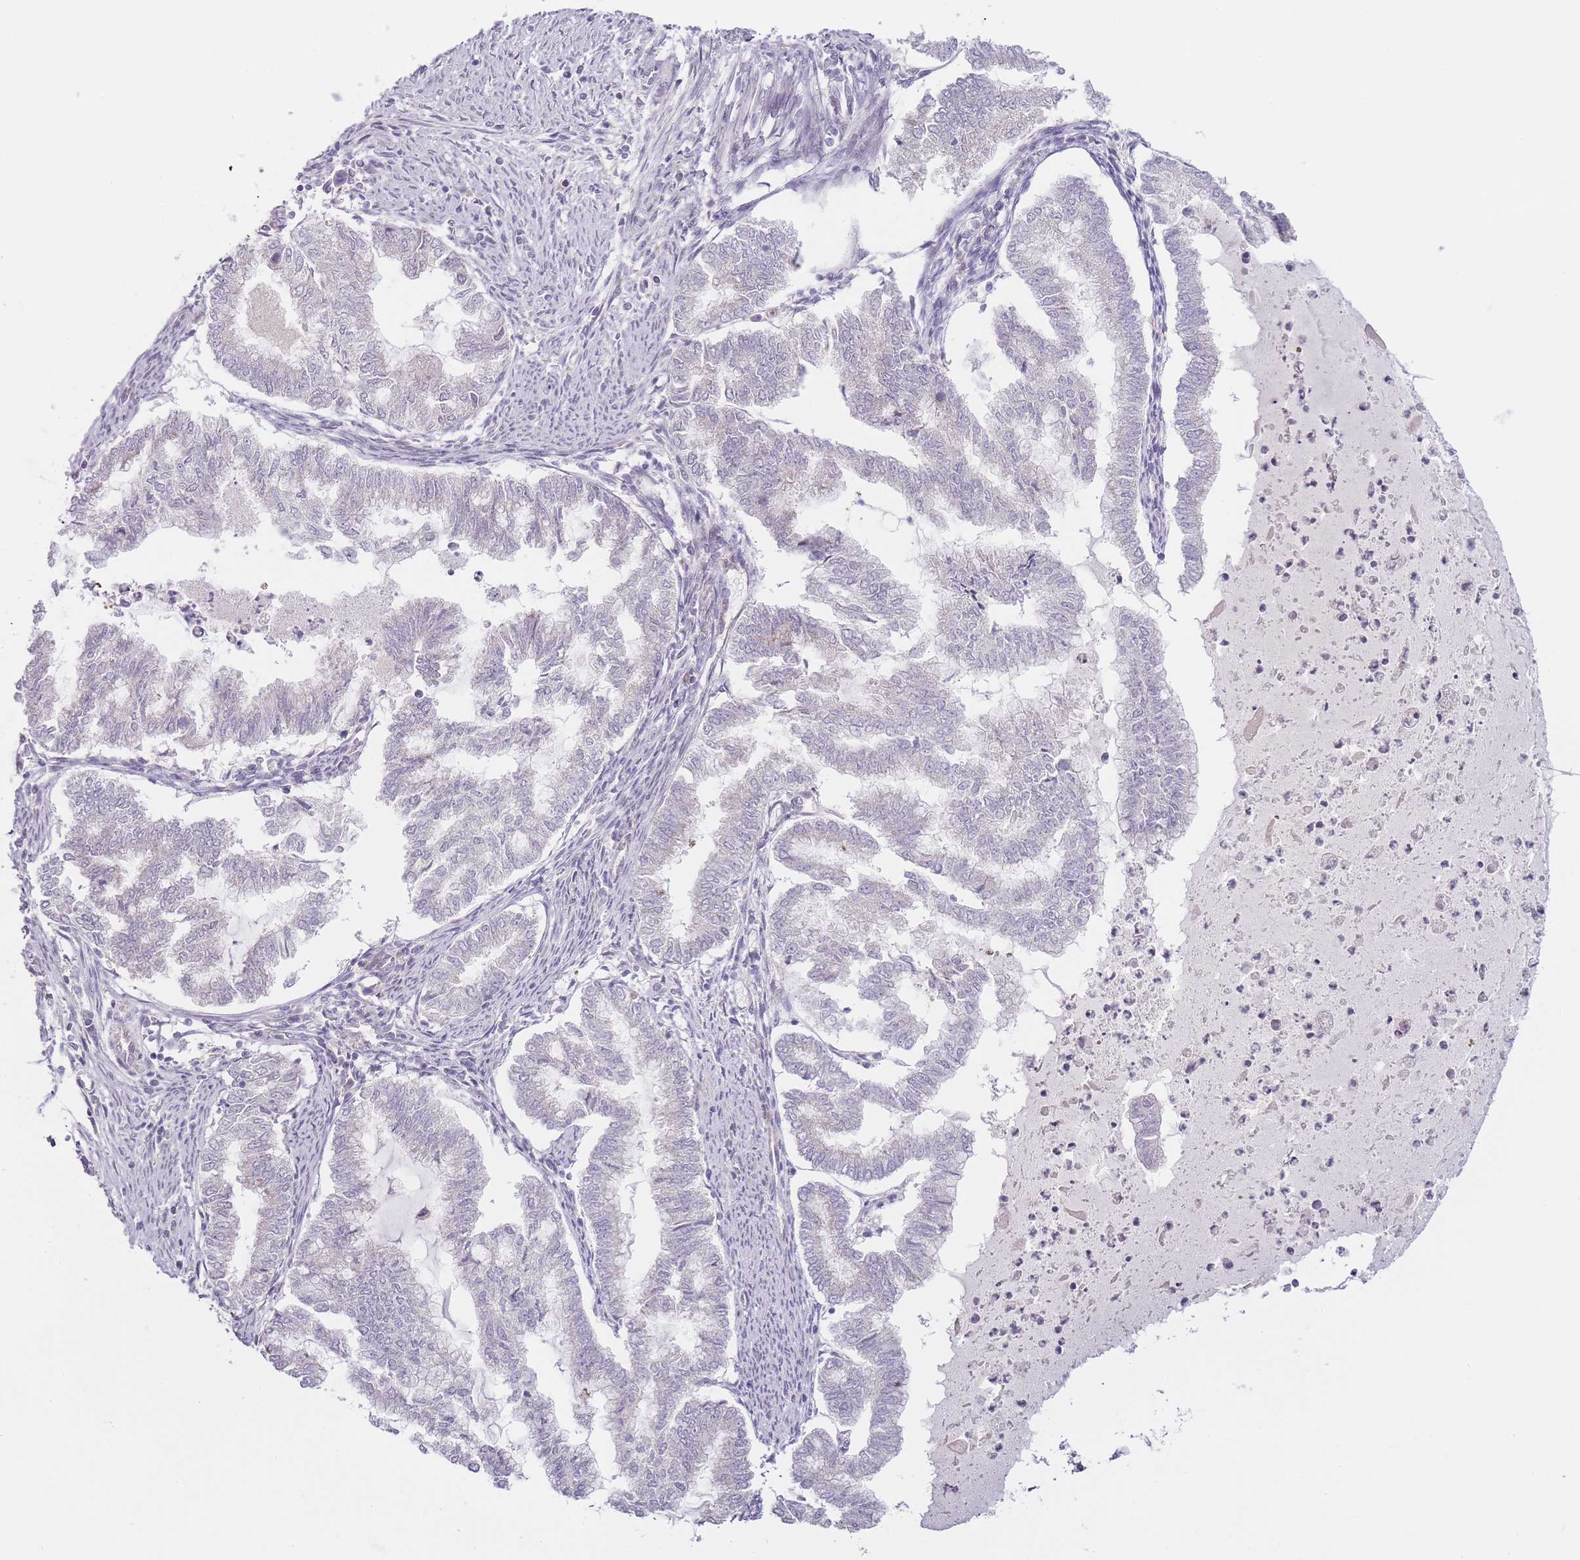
{"staining": {"intensity": "negative", "quantity": "none", "location": "none"}, "tissue": "endometrial cancer", "cell_type": "Tumor cells", "image_type": "cancer", "snomed": [{"axis": "morphology", "description": "Adenocarcinoma, NOS"}, {"axis": "topography", "description": "Endometrium"}], "caption": "An image of adenocarcinoma (endometrial) stained for a protein exhibits no brown staining in tumor cells. The staining was performed using DAB to visualize the protein expression in brown, while the nuclei were stained in blue with hematoxylin (Magnification: 20x).", "gene": "OGG1", "patient": {"sex": "female", "age": 79}}